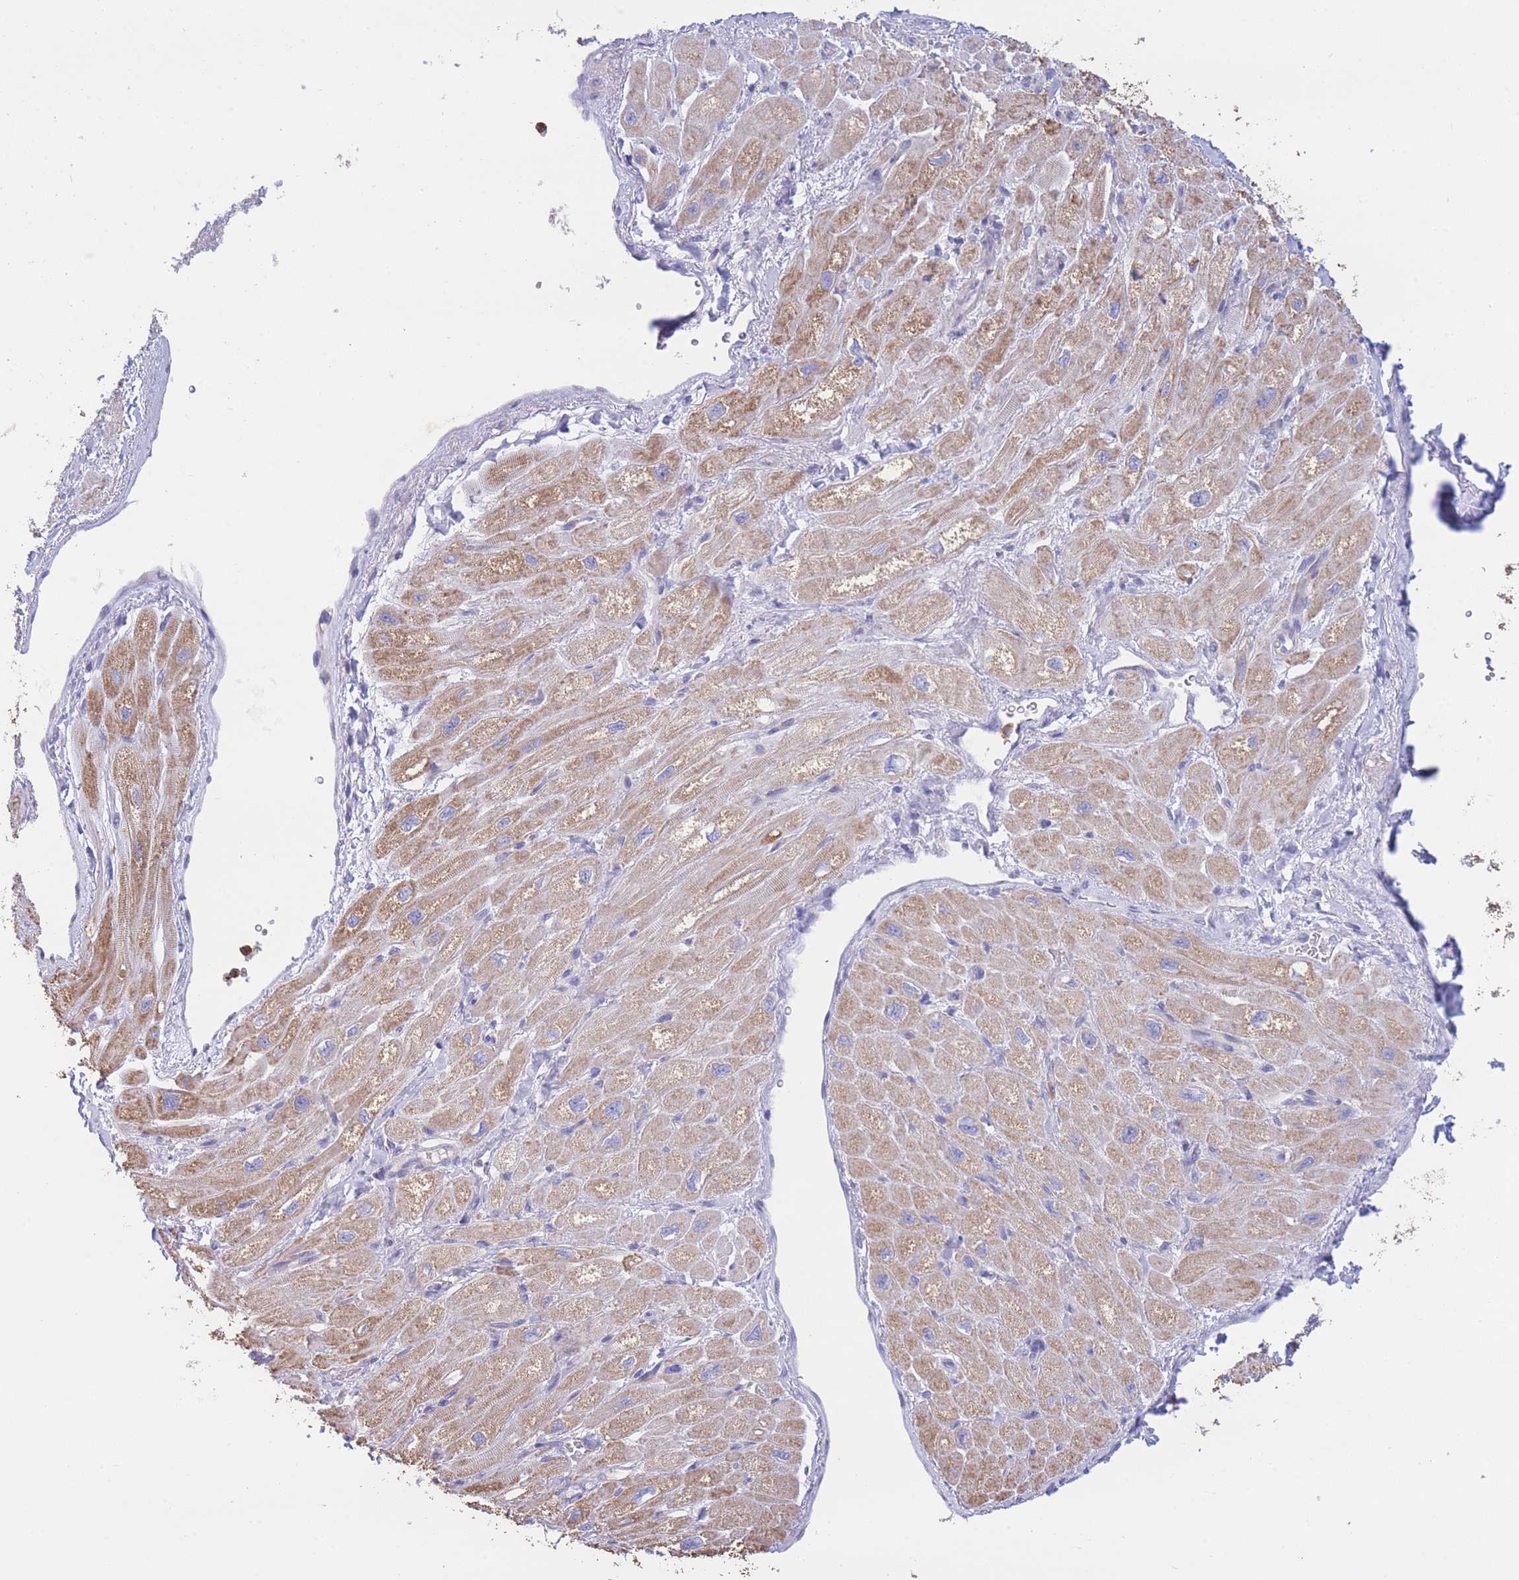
{"staining": {"intensity": "moderate", "quantity": "25%-75%", "location": "cytoplasmic/membranous"}, "tissue": "heart muscle", "cell_type": "Cardiomyocytes", "image_type": "normal", "snomed": [{"axis": "morphology", "description": "Normal tissue, NOS"}, {"axis": "topography", "description": "Heart"}], "caption": "IHC (DAB) staining of unremarkable heart muscle displays moderate cytoplasmic/membranous protein expression in about 25%-75% of cardiomyocytes.", "gene": "CENPM", "patient": {"sex": "male", "age": 65}}